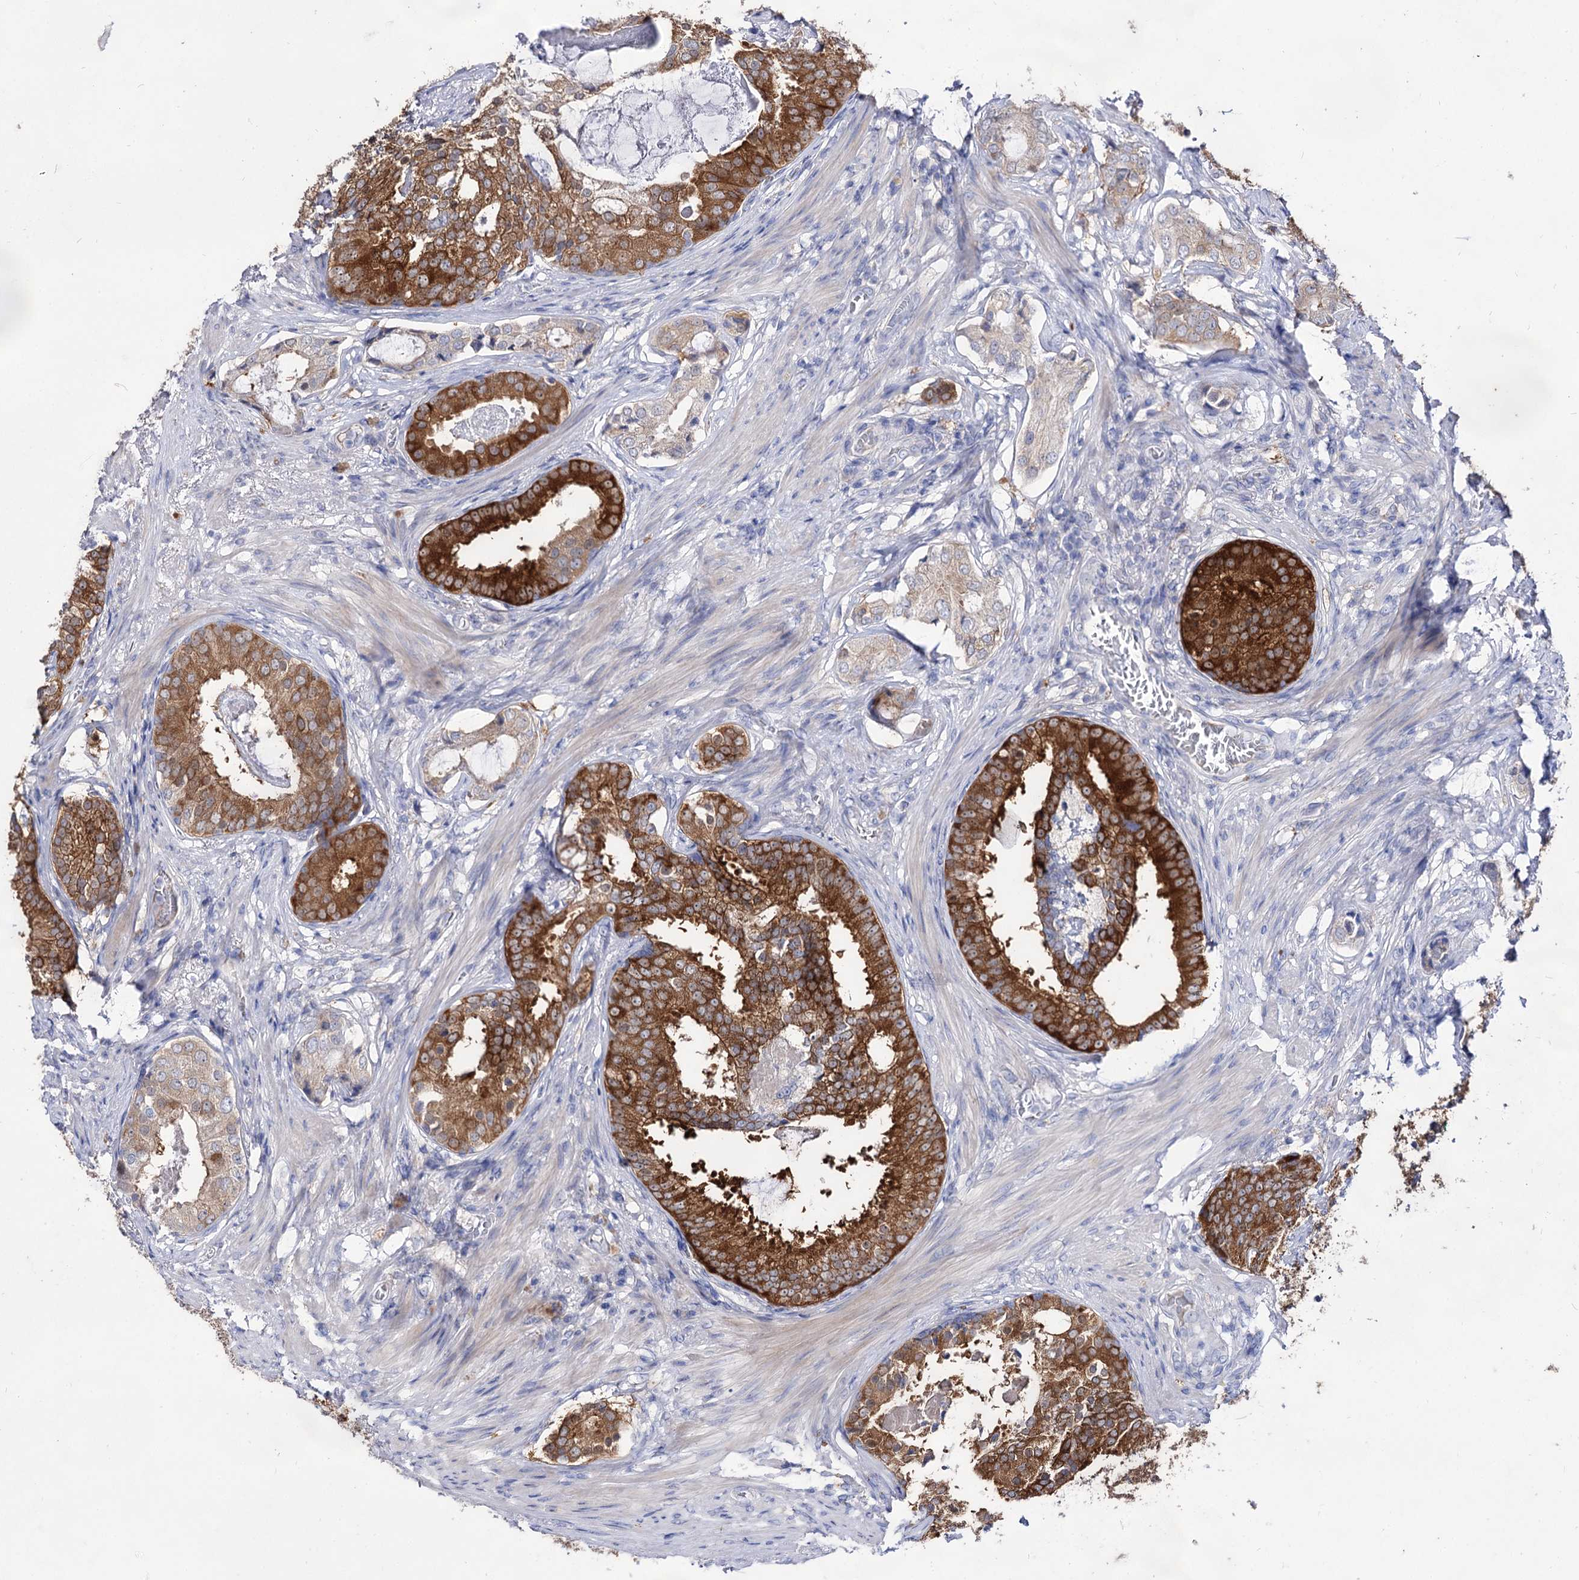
{"staining": {"intensity": "moderate", "quantity": ">75%", "location": "cytoplasmic/membranous"}, "tissue": "prostate cancer", "cell_type": "Tumor cells", "image_type": "cancer", "snomed": [{"axis": "morphology", "description": "Adenocarcinoma, Low grade"}, {"axis": "topography", "description": "Prostate"}], "caption": "An image of human low-grade adenocarcinoma (prostate) stained for a protein reveals moderate cytoplasmic/membranous brown staining in tumor cells.", "gene": "ARFIP2", "patient": {"sex": "male", "age": 71}}